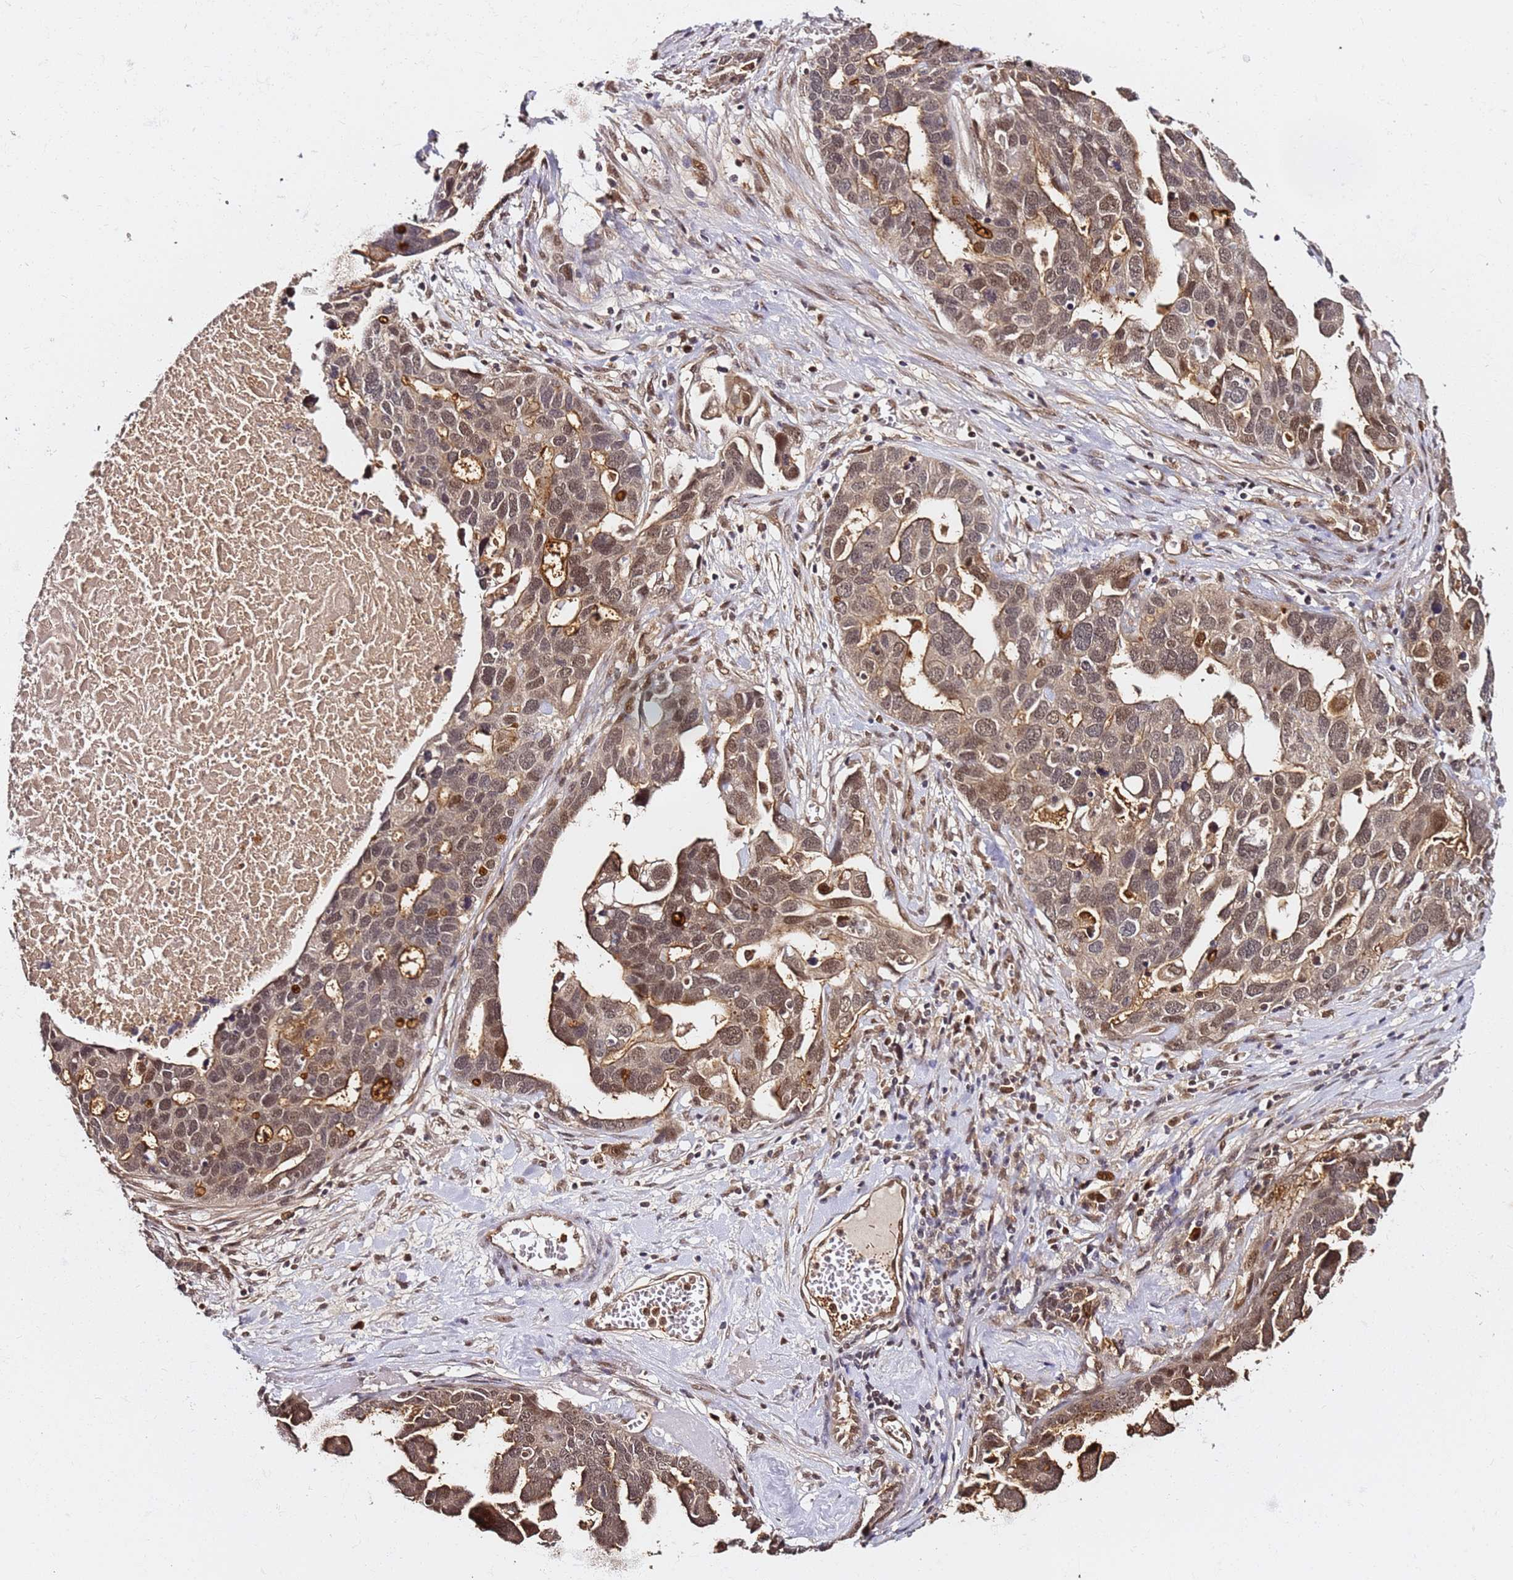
{"staining": {"intensity": "moderate", "quantity": ">75%", "location": "cytoplasmic/membranous,nuclear"}, "tissue": "ovarian cancer", "cell_type": "Tumor cells", "image_type": "cancer", "snomed": [{"axis": "morphology", "description": "Cystadenocarcinoma, serous, NOS"}, {"axis": "topography", "description": "Ovary"}], "caption": "Serous cystadenocarcinoma (ovarian) stained for a protein displays moderate cytoplasmic/membranous and nuclear positivity in tumor cells.", "gene": "RGS18", "patient": {"sex": "female", "age": 54}}